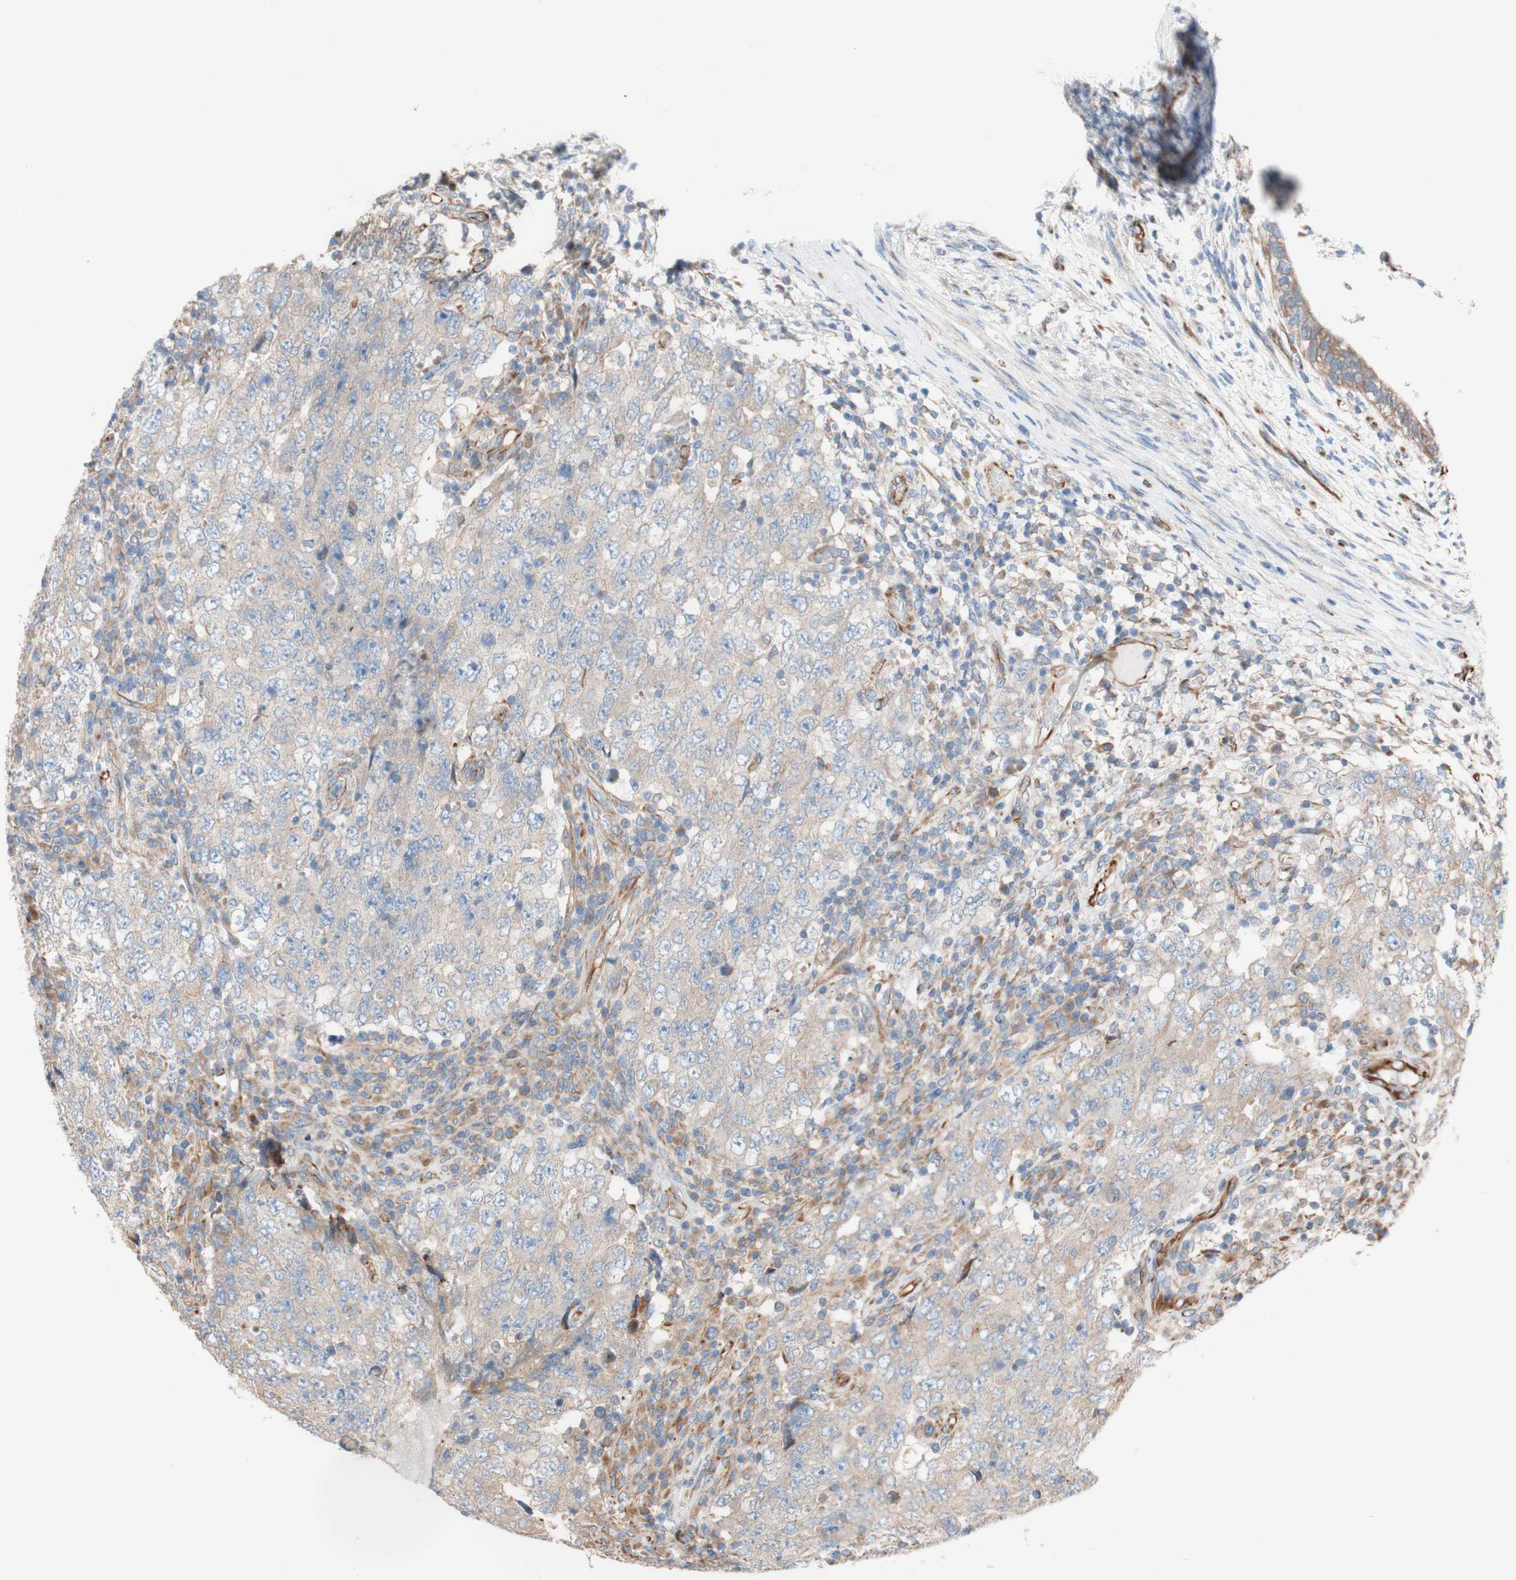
{"staining": {"intensity": "weak", "quantity": ">75%", "location": "cytoplasmic/membranous"}, "tissue": "testis cancer", "cell_type": "Tumor cells", "image_type": "cancer", "snomed": [{"axis": "morphology", "description": "Carcinoma, Embryonal, NOS"}, {"axis": "topography", "description": "Testis"}], "caption": "This is an image of immunohistochemistry (IHC) staining of testis embryonal carcinoma, which shows weak staining in the cytoplasmic/membranous of tumor cells.", "gene": "C1orf43", "patient": {"sex": "male", "age": 26}}